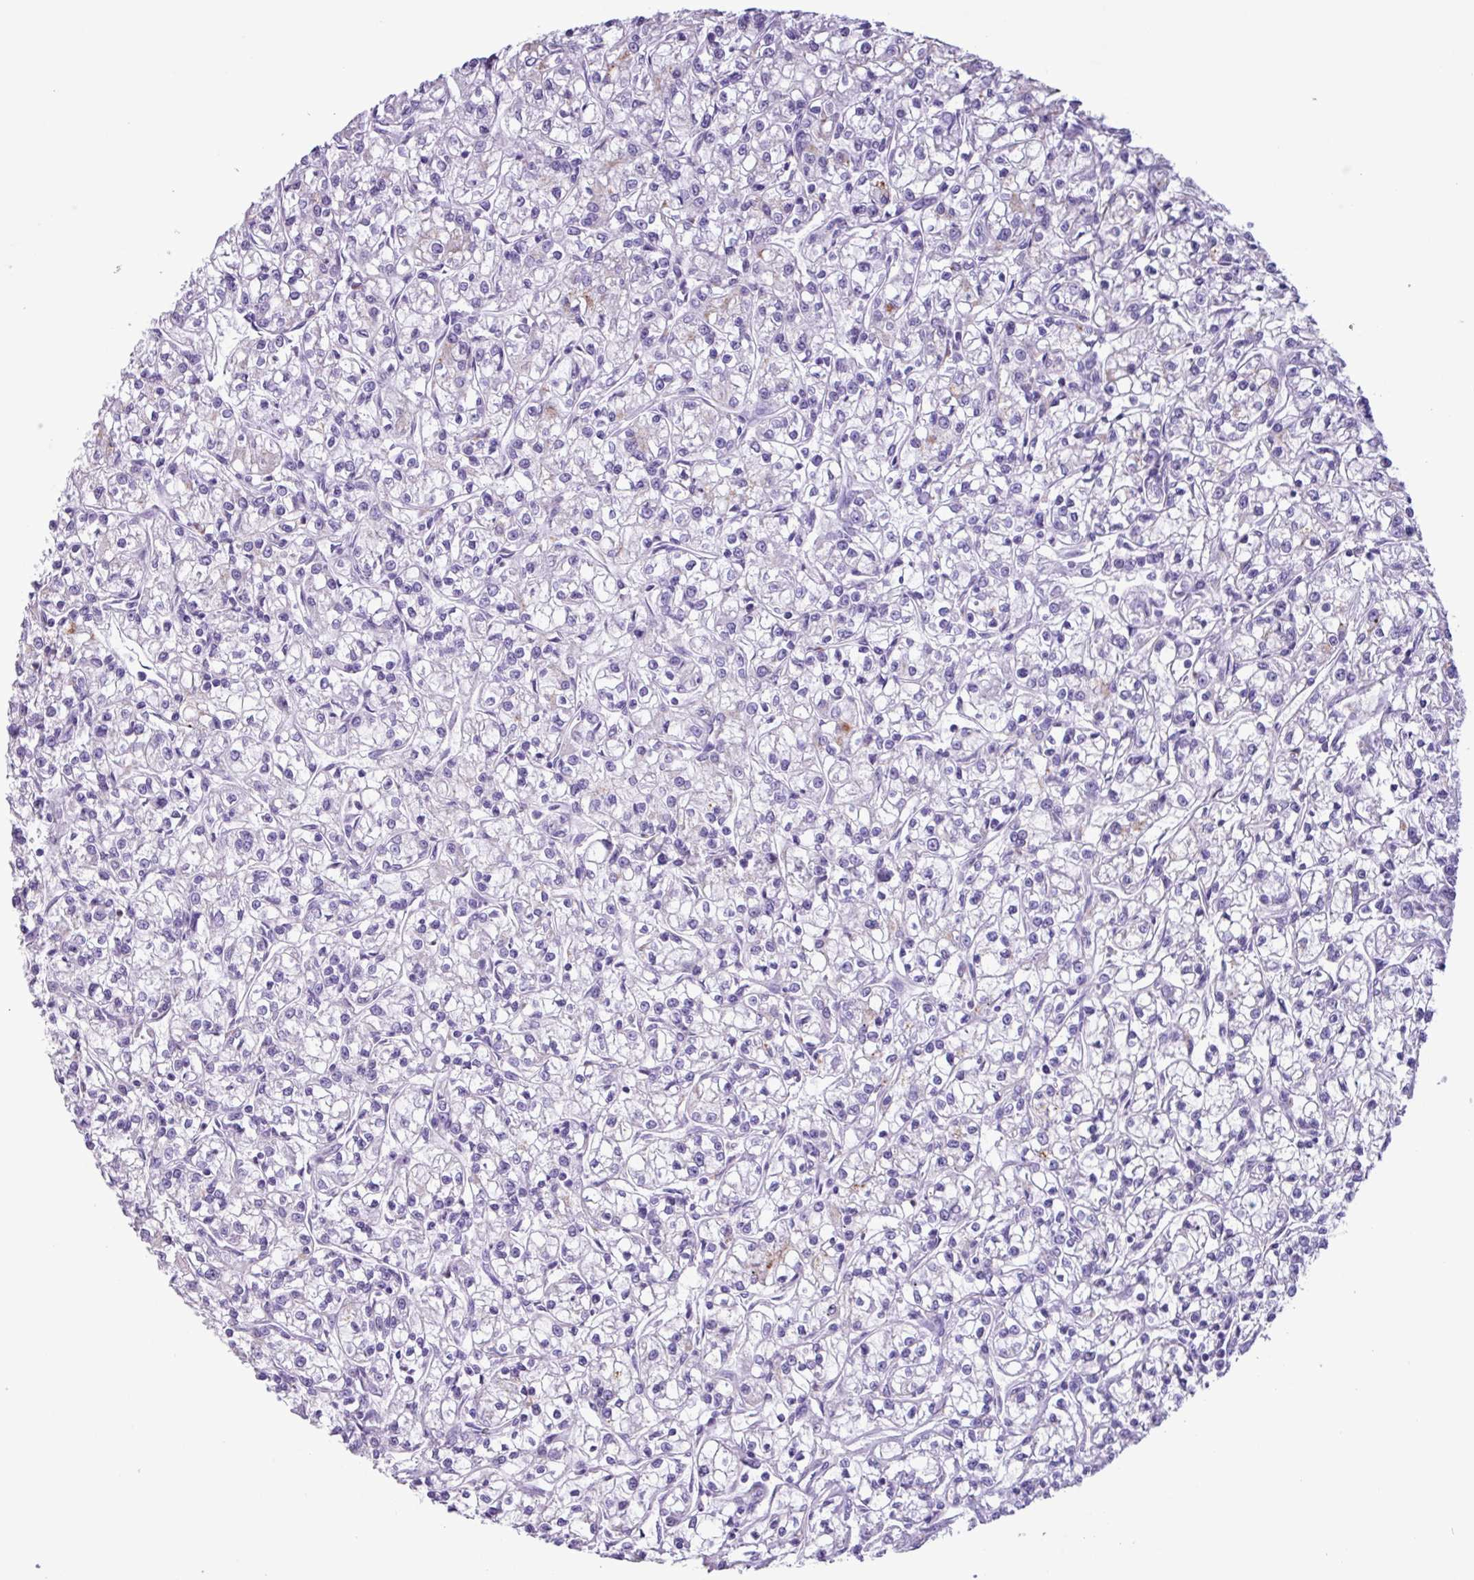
{"staining": {"intensity": "negative", "quantity": "none", "location": "none"}, "tissue": "renal cancer", "cell_type": "Tumor cells", "image_type": "cancer", "snomed": [{"axis": "morphology", "description": "Adenocarcinoma, NOS"}, {"axis": "topography", "description": "Kidney"}], "caption": "DAB (3,3'-diaminobenzidine) immunohistochemical staining of human adenocarcinoma (renal) displays no significant positivity in tumor cells. Nuclei are stained in blue.", "gene": "AGO3", "patient": {"sex": "female", "age": 59}}